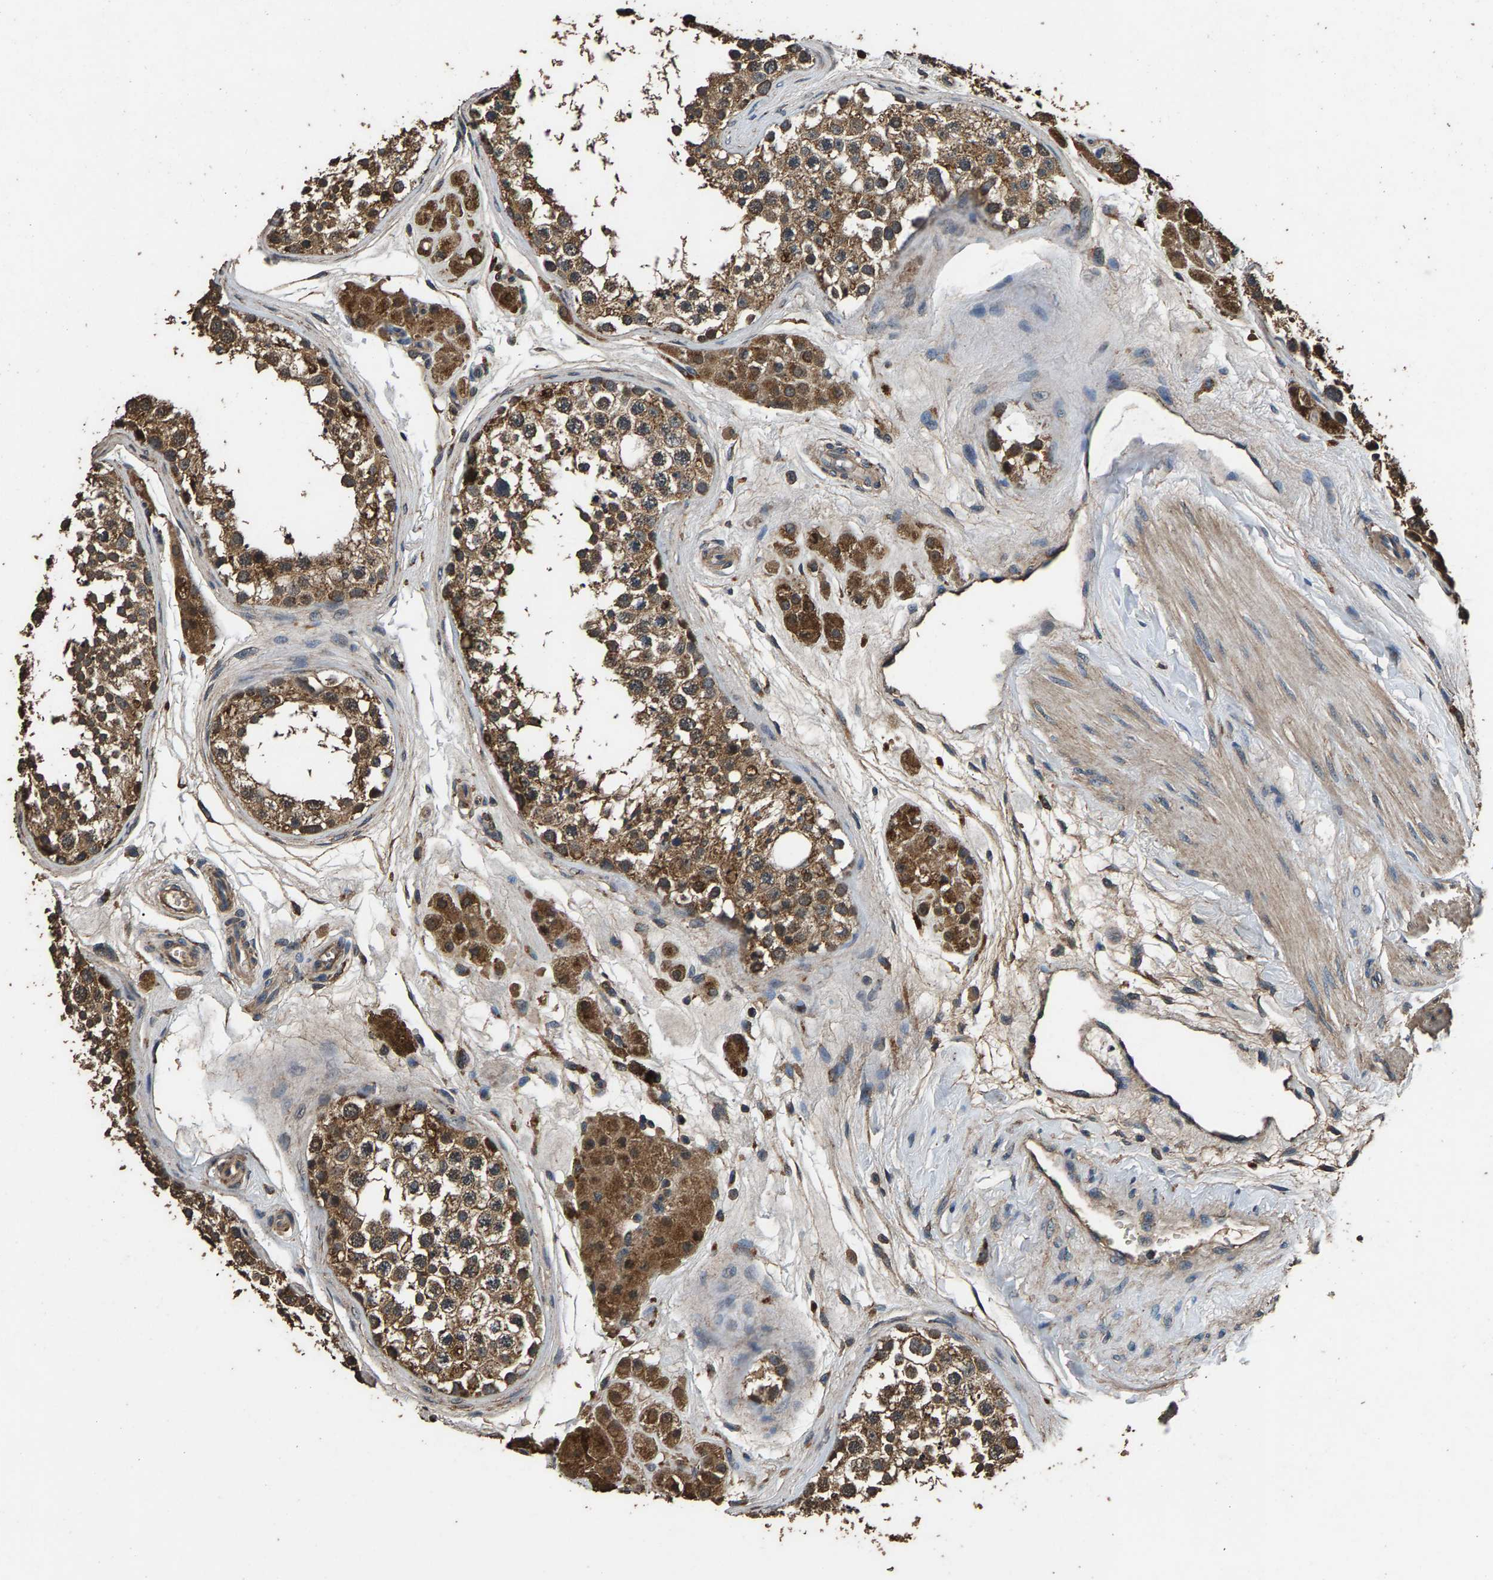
{"staining": {"intensity": "moderate", "quantity": ">75%", "location": "cytoplasmic/membranous"}, "tissue": "testis", "cell_type": "Cells in seminiferous ducts", "image_type": "normal", "snomed": [{"axis": "morphology", "description": "Normal tissue, NOS"}, {"axis": "topography", "description": "Testis"}], "caption": "Brown immunohistochemical staining in benign human testis demonstrates moderate cytoplasmic/membranous staining in approximately >75% of cells in seminiferous ducts.", "gene": "MRPL27", "patient": {"sex": "male", "age": 56}}